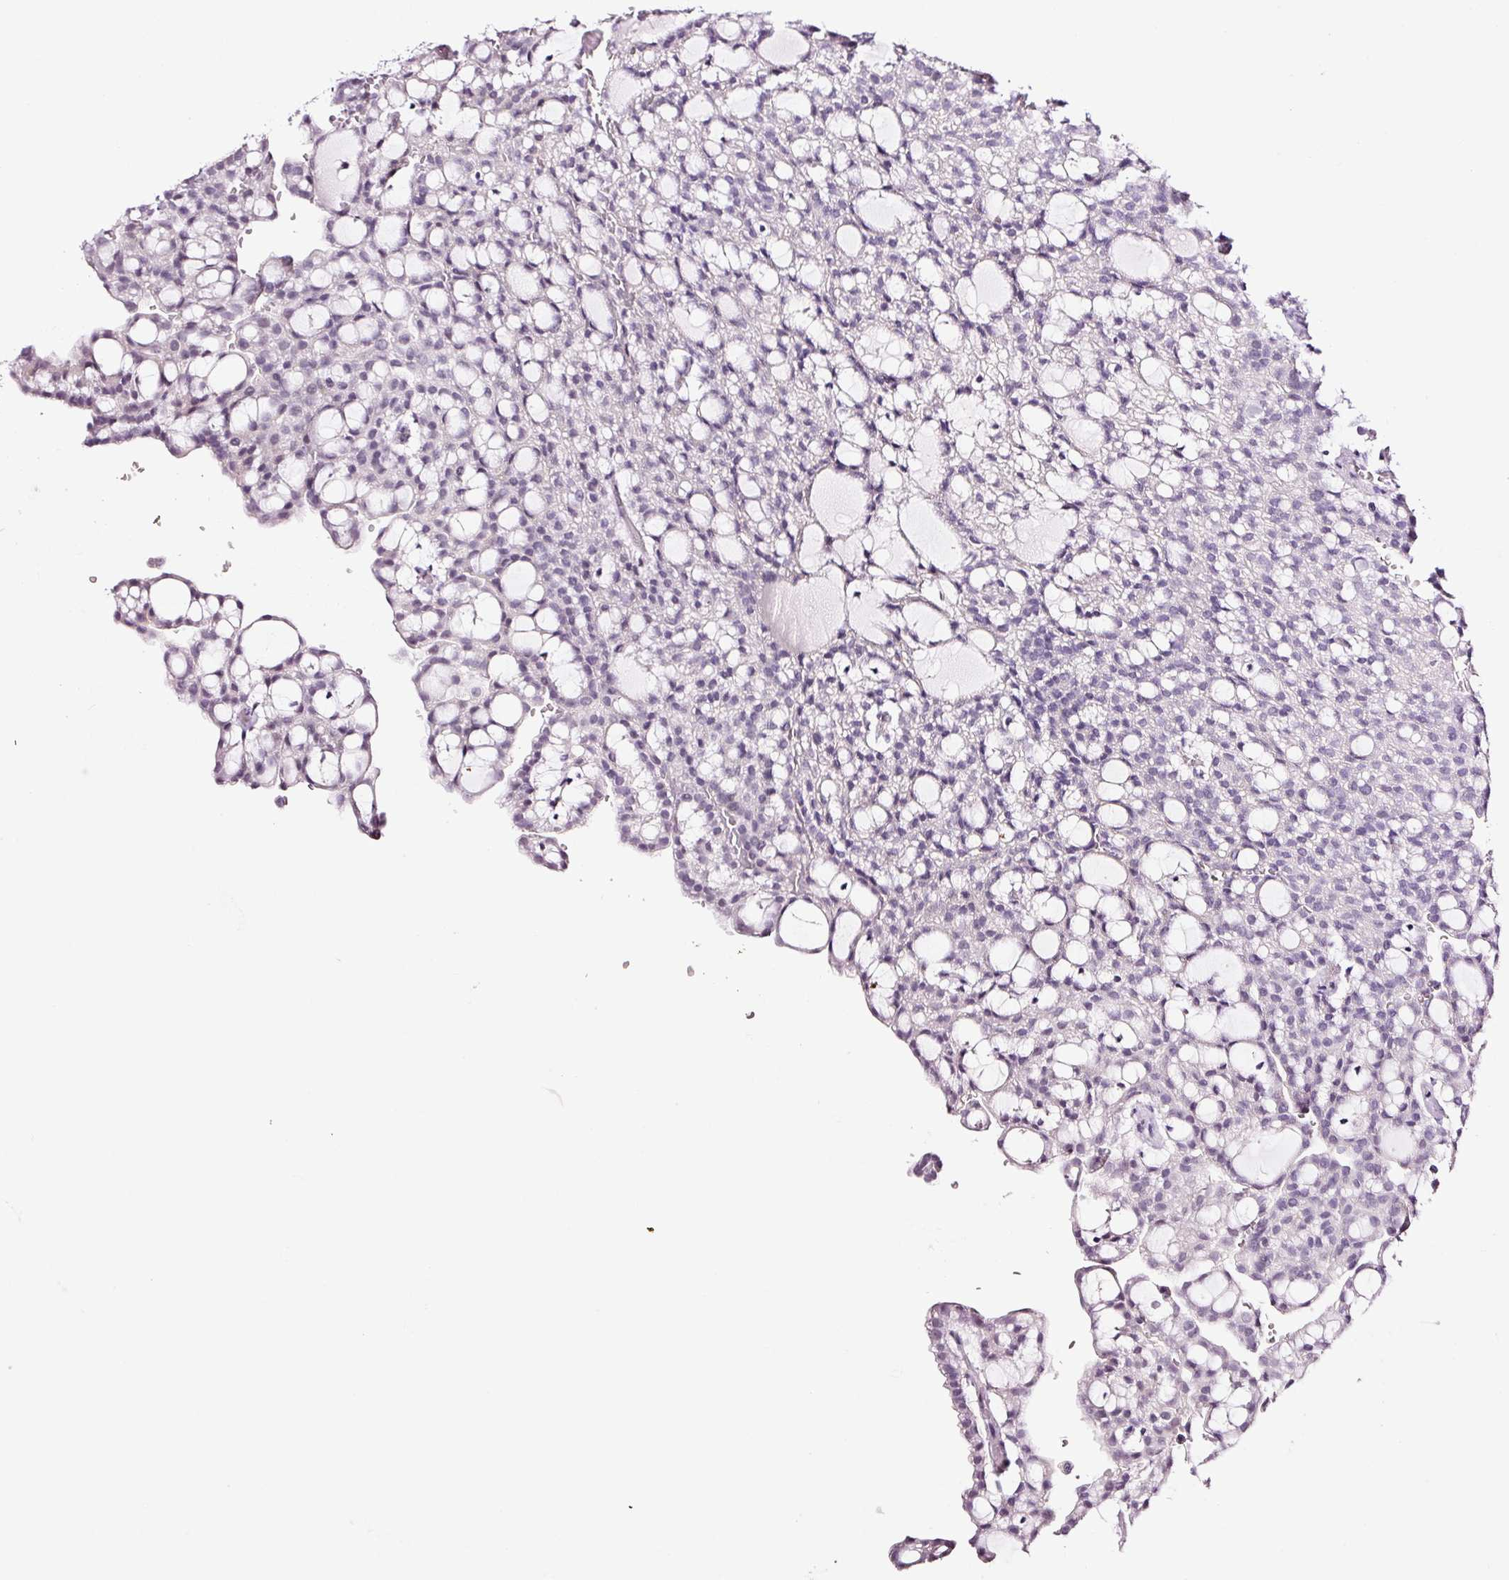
{"staining": {"intensity": "negative", "quantity": "none", "location": "none"}, "tissue": "renal cancer", "cell_type": "Tumor cells", "image_type": "cancer", "snomed": [{"axis": "morphology", "description": "Adenocarcinoma, NOS"}, {"axis": "topography", "description": "Kidney"}], "caption": "Tumor cells show no significant protein positivity in renal cancer (adenocarcinoma).", "gene": "RTF2", "patient": {"sex": "male", "age": 63}}